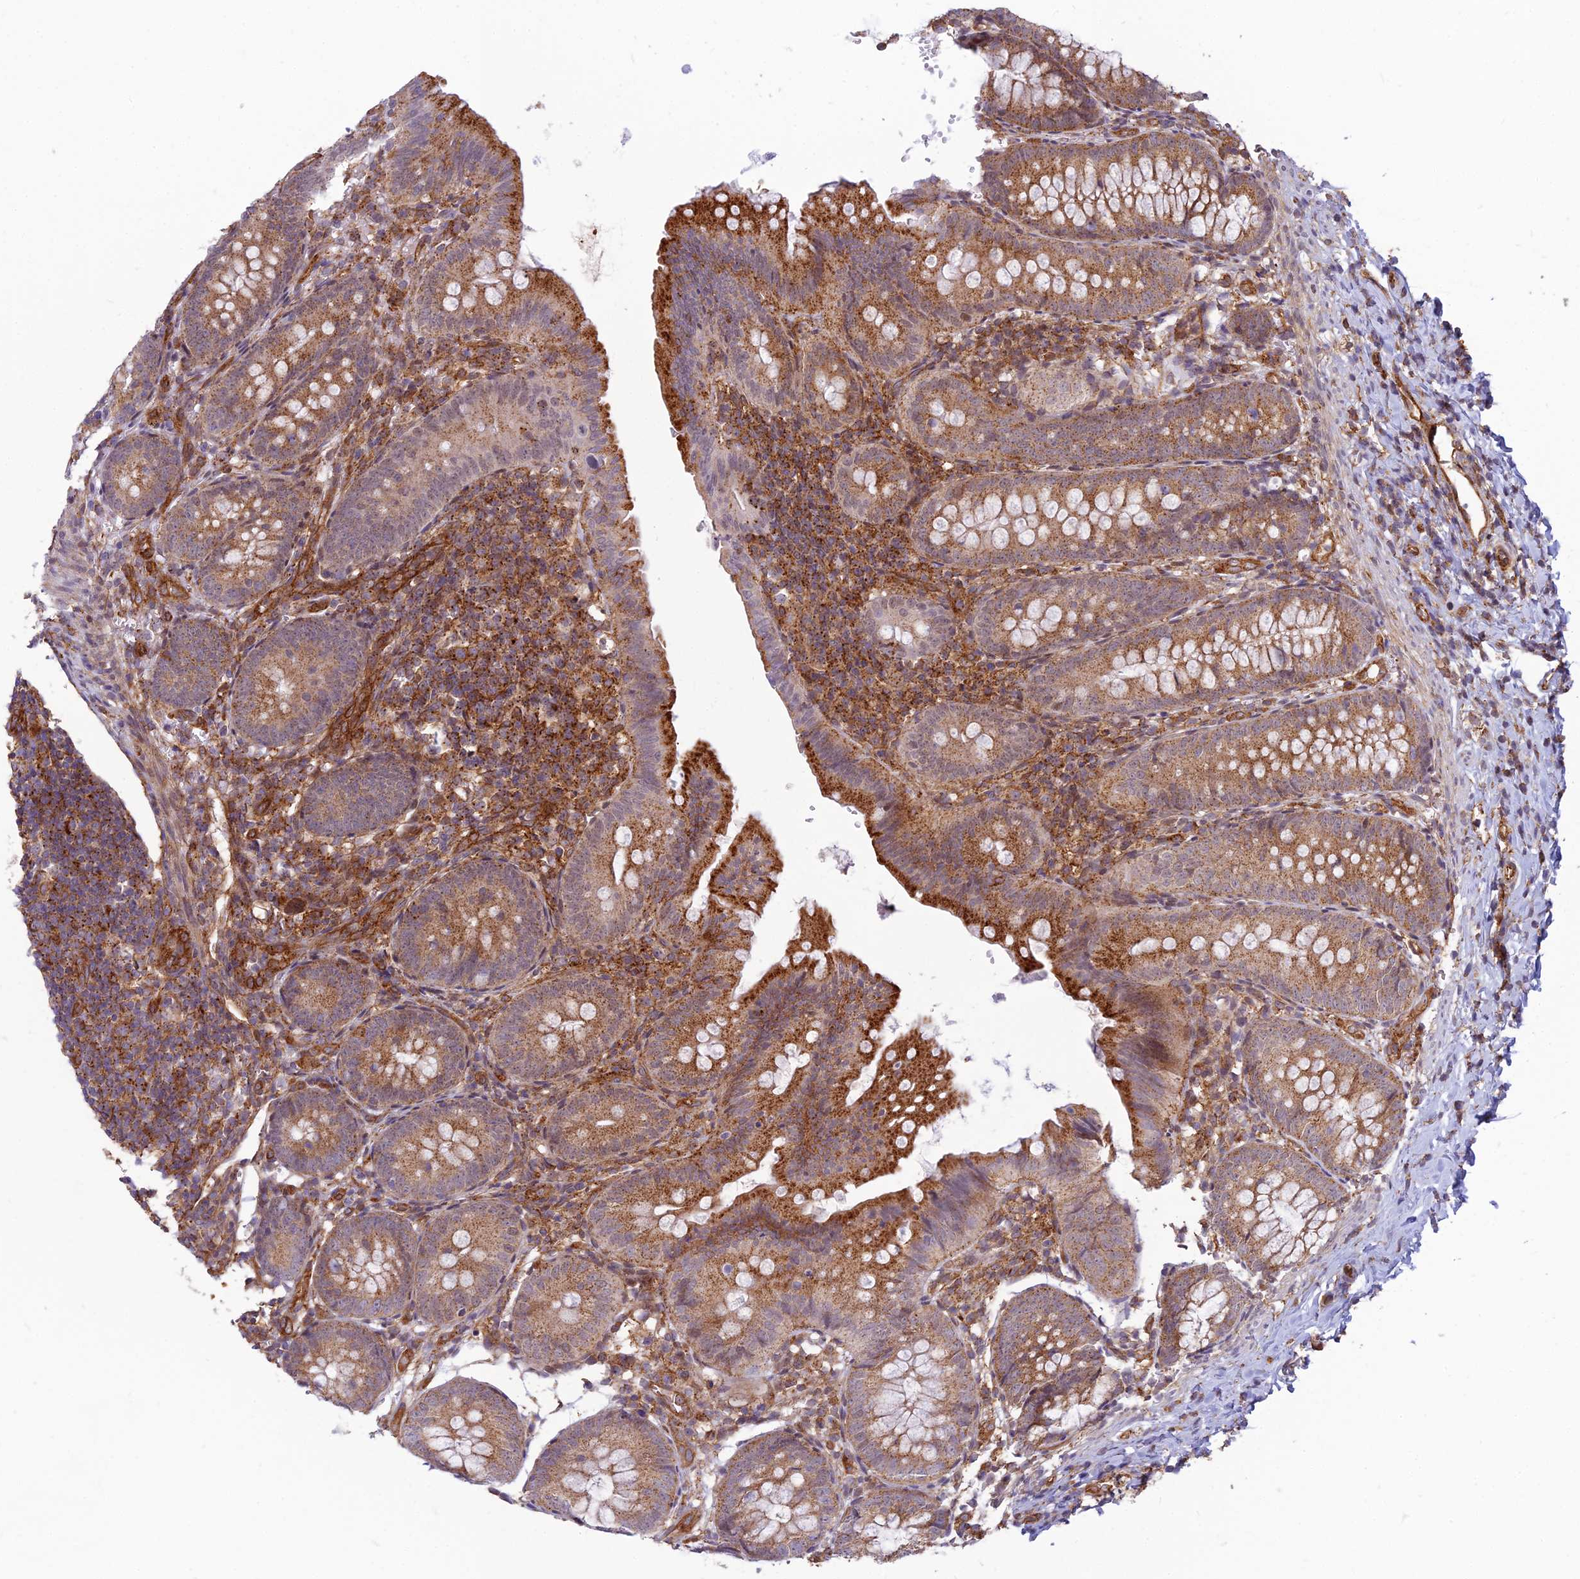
{"staining": {"intensity": "moderate", "quantity": ">75%", "location": "cytoplasmic/membranous,nuclear"}, "tissue": "appendix", "cell_type": "Glandular cells", "image_type": "normal", "snomed": [{"axis": "morphology", "description": "Normal tissue, NOS"}, {"axis": "topography", "description": "Appendix"}], "caption": "Approximately >75% of glandular cells in unremarkable appendix reveal moderate cytoplasmic/membranous,nuclear protein positivity as visualized by brown immunohistochemical staining.", "gene": "SAPCD2", "patient": {"sex": "male", "age": 1}}